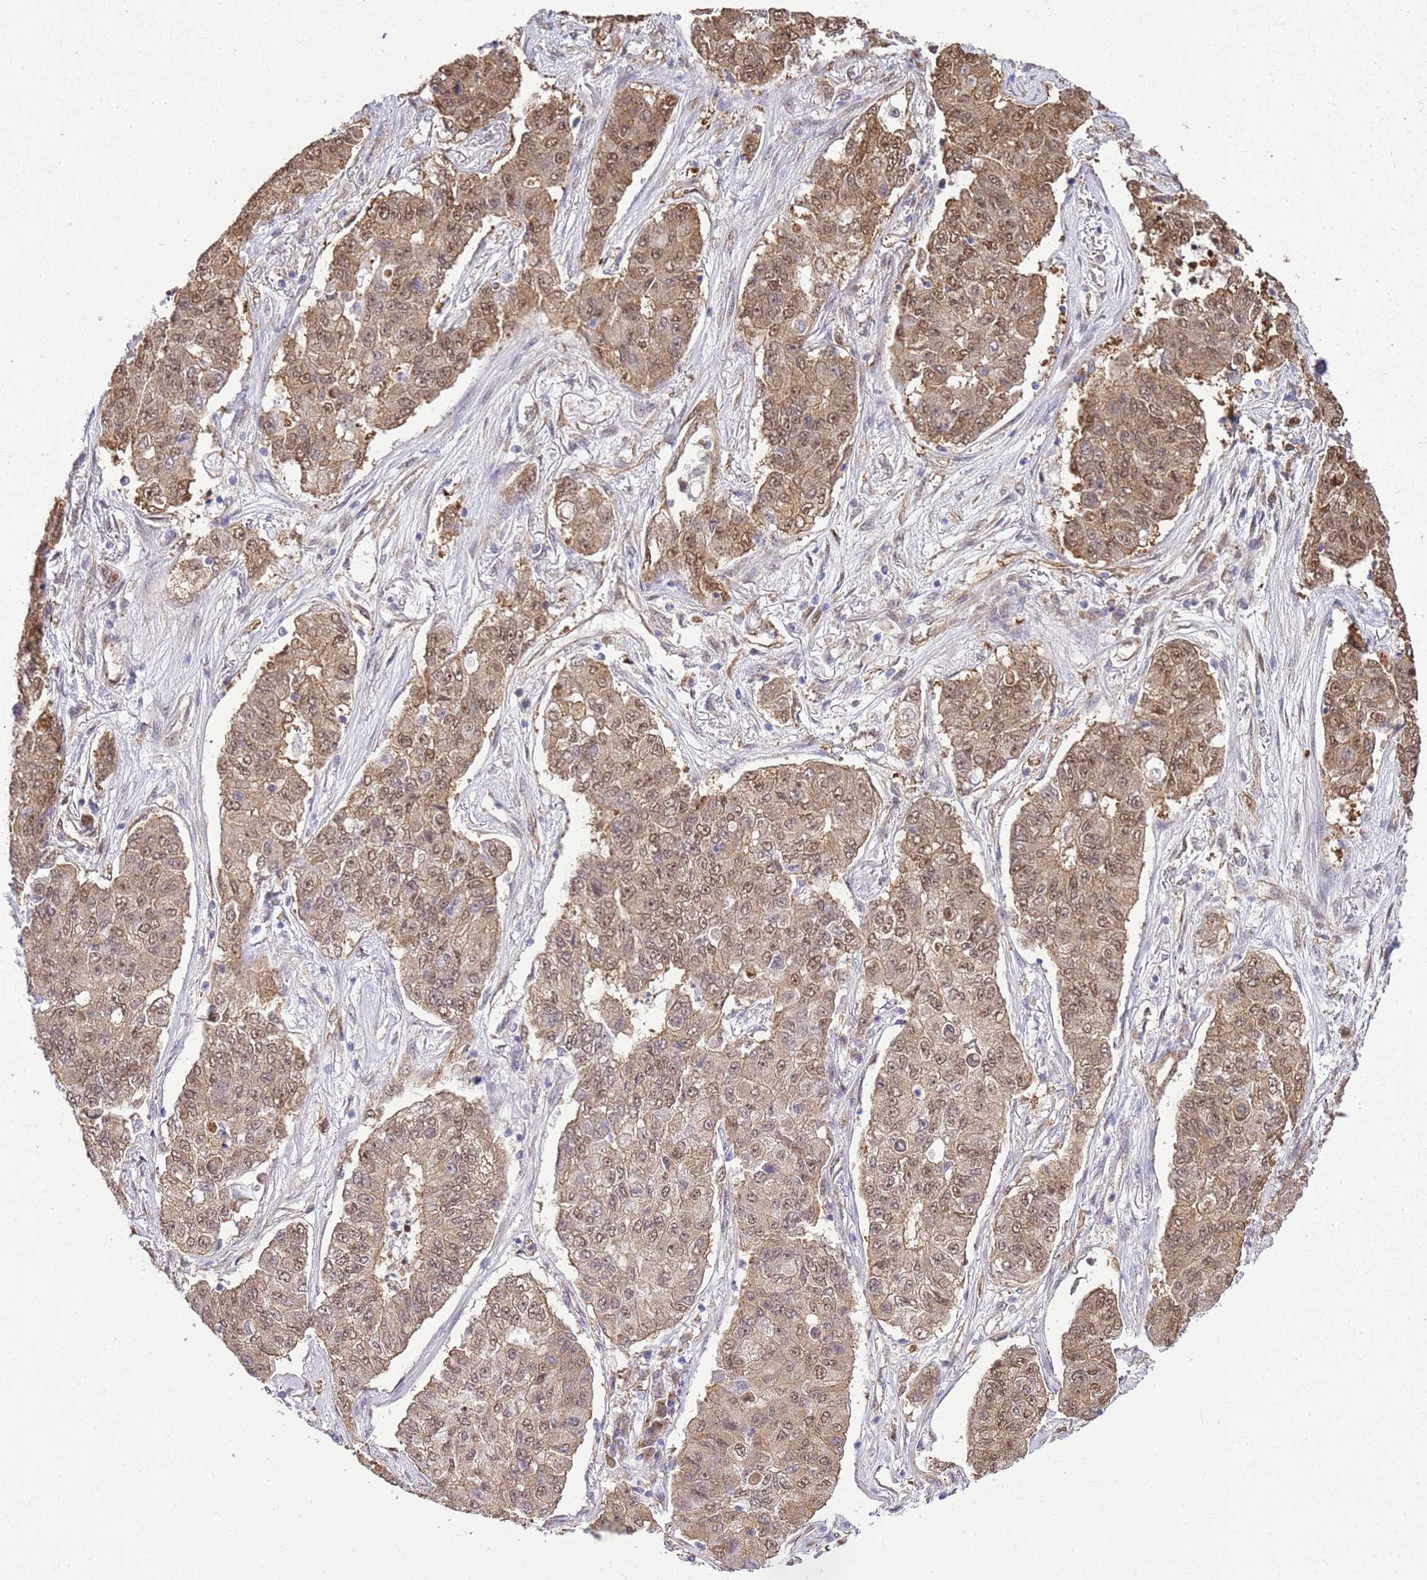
{"staining": {"intensity": "weak", "quantity": ">75%", "location": "cytoplasmic/membranous,nuclear"}, "tissue": "lung cancer", "cell_type": "Tumor cells", "image_type": "cancer", "snomed": [{"axis": "morphology", "description": "Squamous cell carcinoma, NOS"}, {"axis": "topography", "description": "Lung"}], "caption": "Protein analysis of squamous cell carcinoma (lung) tissue displays weak cytoplasmic/membranous and nuclear staining in approximately >75% of tumor cells.", "gene": "YWHAE", "patient": {"sex": "male", "age": 74}}